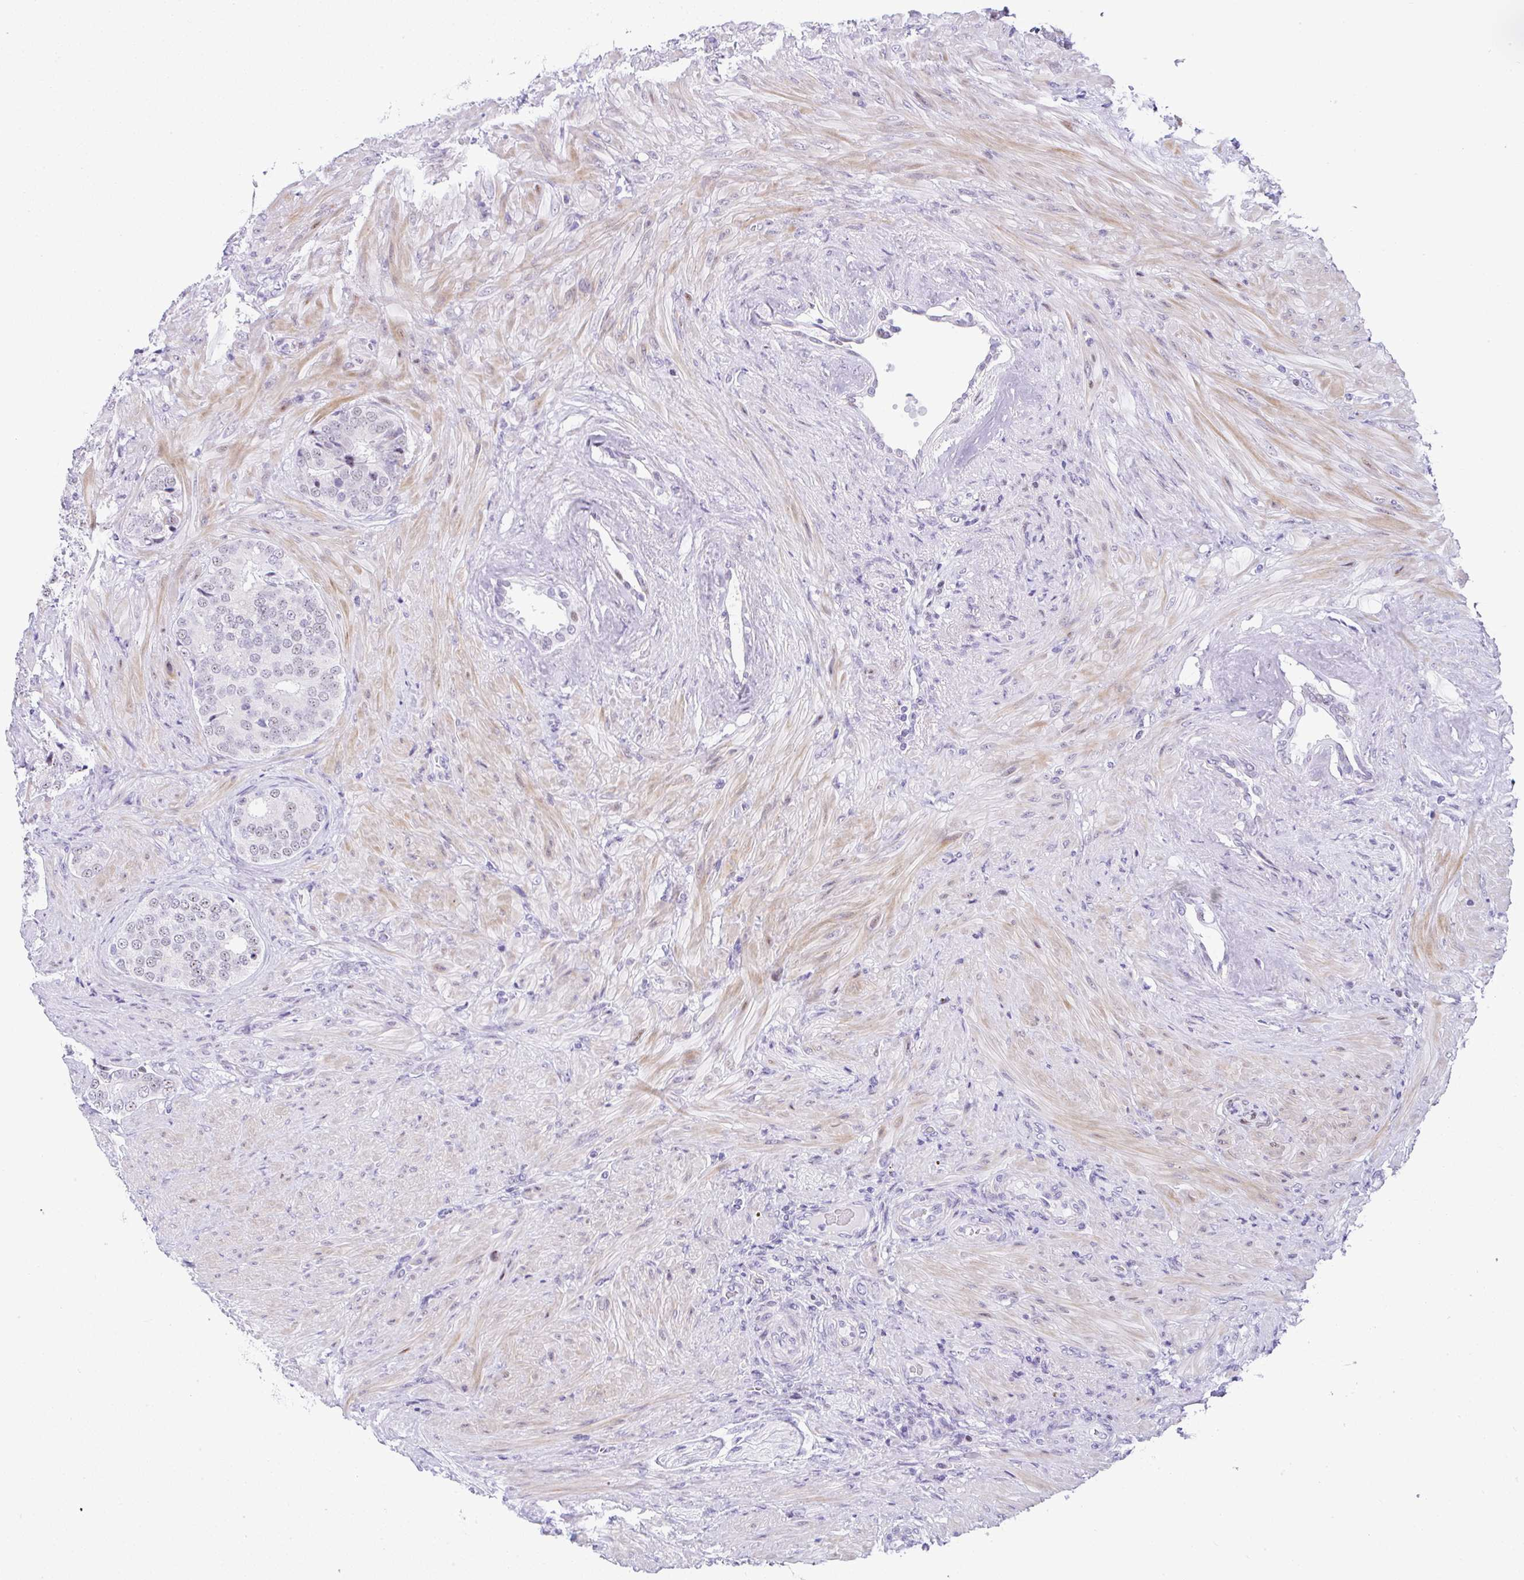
{"staining": {"intensity": "weak", "quantity": "25%-75%", "location": "nuclear"}, "tissue": "prostate cancer", "cell_type": "Tumor cells", "image_type": "cancer", "snomed": [{"axis": "morphology", "description": "Adenocarcinoma, High grade"}, {"axis": "topography", "description": "Prostate"}], "caption": "The micrograph demonstrates staining of prostate cancer, revealing weak nuclear protein positivity (brown color) within tumor cells.", "gene": "NR1D2", "patient": {"sex": "male", "age": 62}}